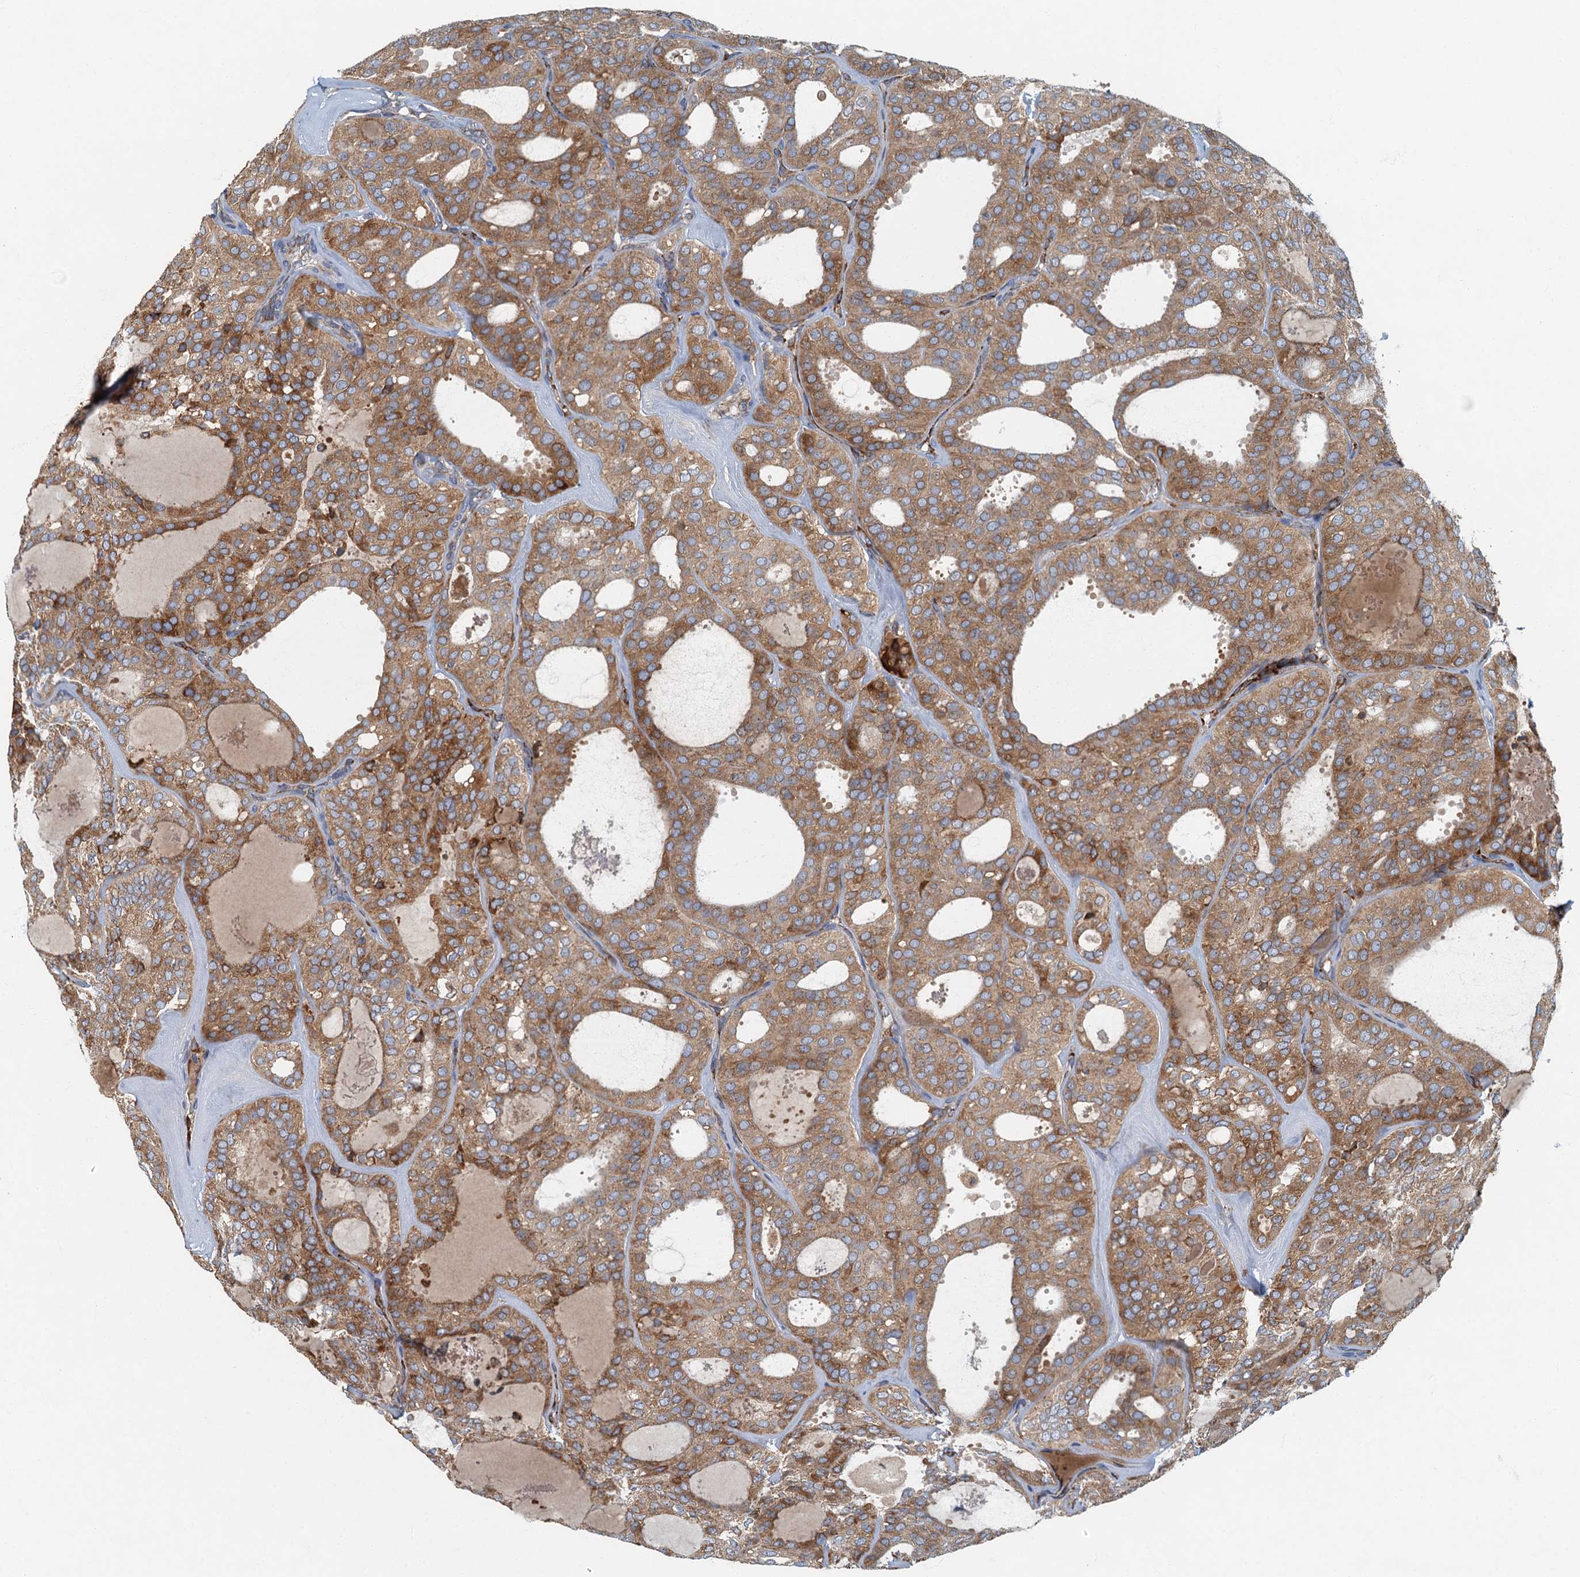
{"staining": {"intensity": "moderate", "quantity": ">75%", "location": "cytoplasmic/membranous"}, "tissue": "thyroid cancer", "cell_type": "Tumor cells", "image_type": "cancer", "snomed": [{"axis": "morphology", "description": "Follicular adenoma carcinoma, NOS"}, {"axis": "topography", "description": "Thyroid gland"}], "caption": "A brown stain labels moderate cytoplasmic/membranous expression of a protein in human thyroid cancer tumor cells.", "gene": "SPDYC", "patient": {"sex": "male", "age": 75}}